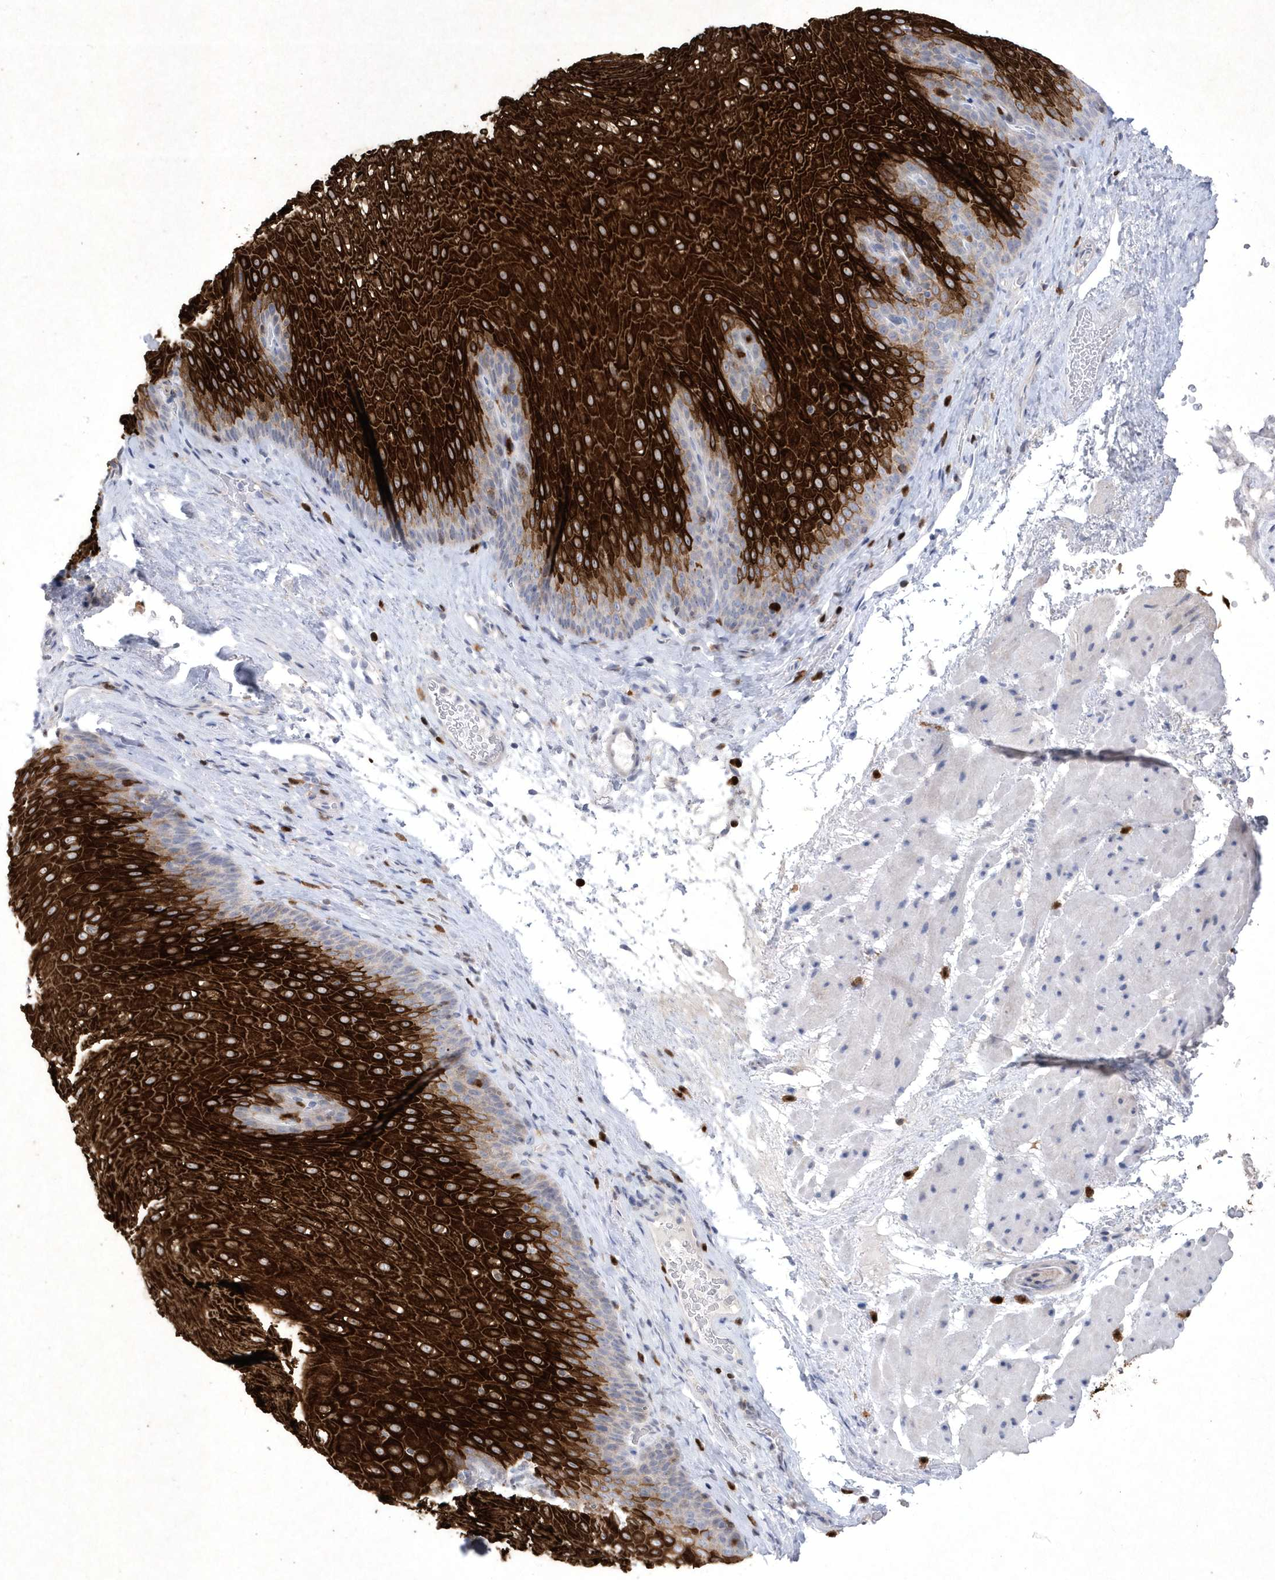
{"staining": {"intensity": "strong", "quantity": "25%-75%", "location": "cytoplasmic/membranous"}, "tissue": "esophagus", "cell_type": "Squamous epithelial cells", "image_type": "normal", "snomed": [{"axis": "morphology", "description": "Normal tissue, NOS"}, {"axis": "topography", "description": "Esophagus"}], "caption": "Brown immunohistochemical staining in normal human esophagus demonstrates strong cytoplasmic/membranous expression in approximately 25%-75% of squamous epithelial cells.", "gene": "BHLHA15", "patient": {"sex": "female", "age": 66}}